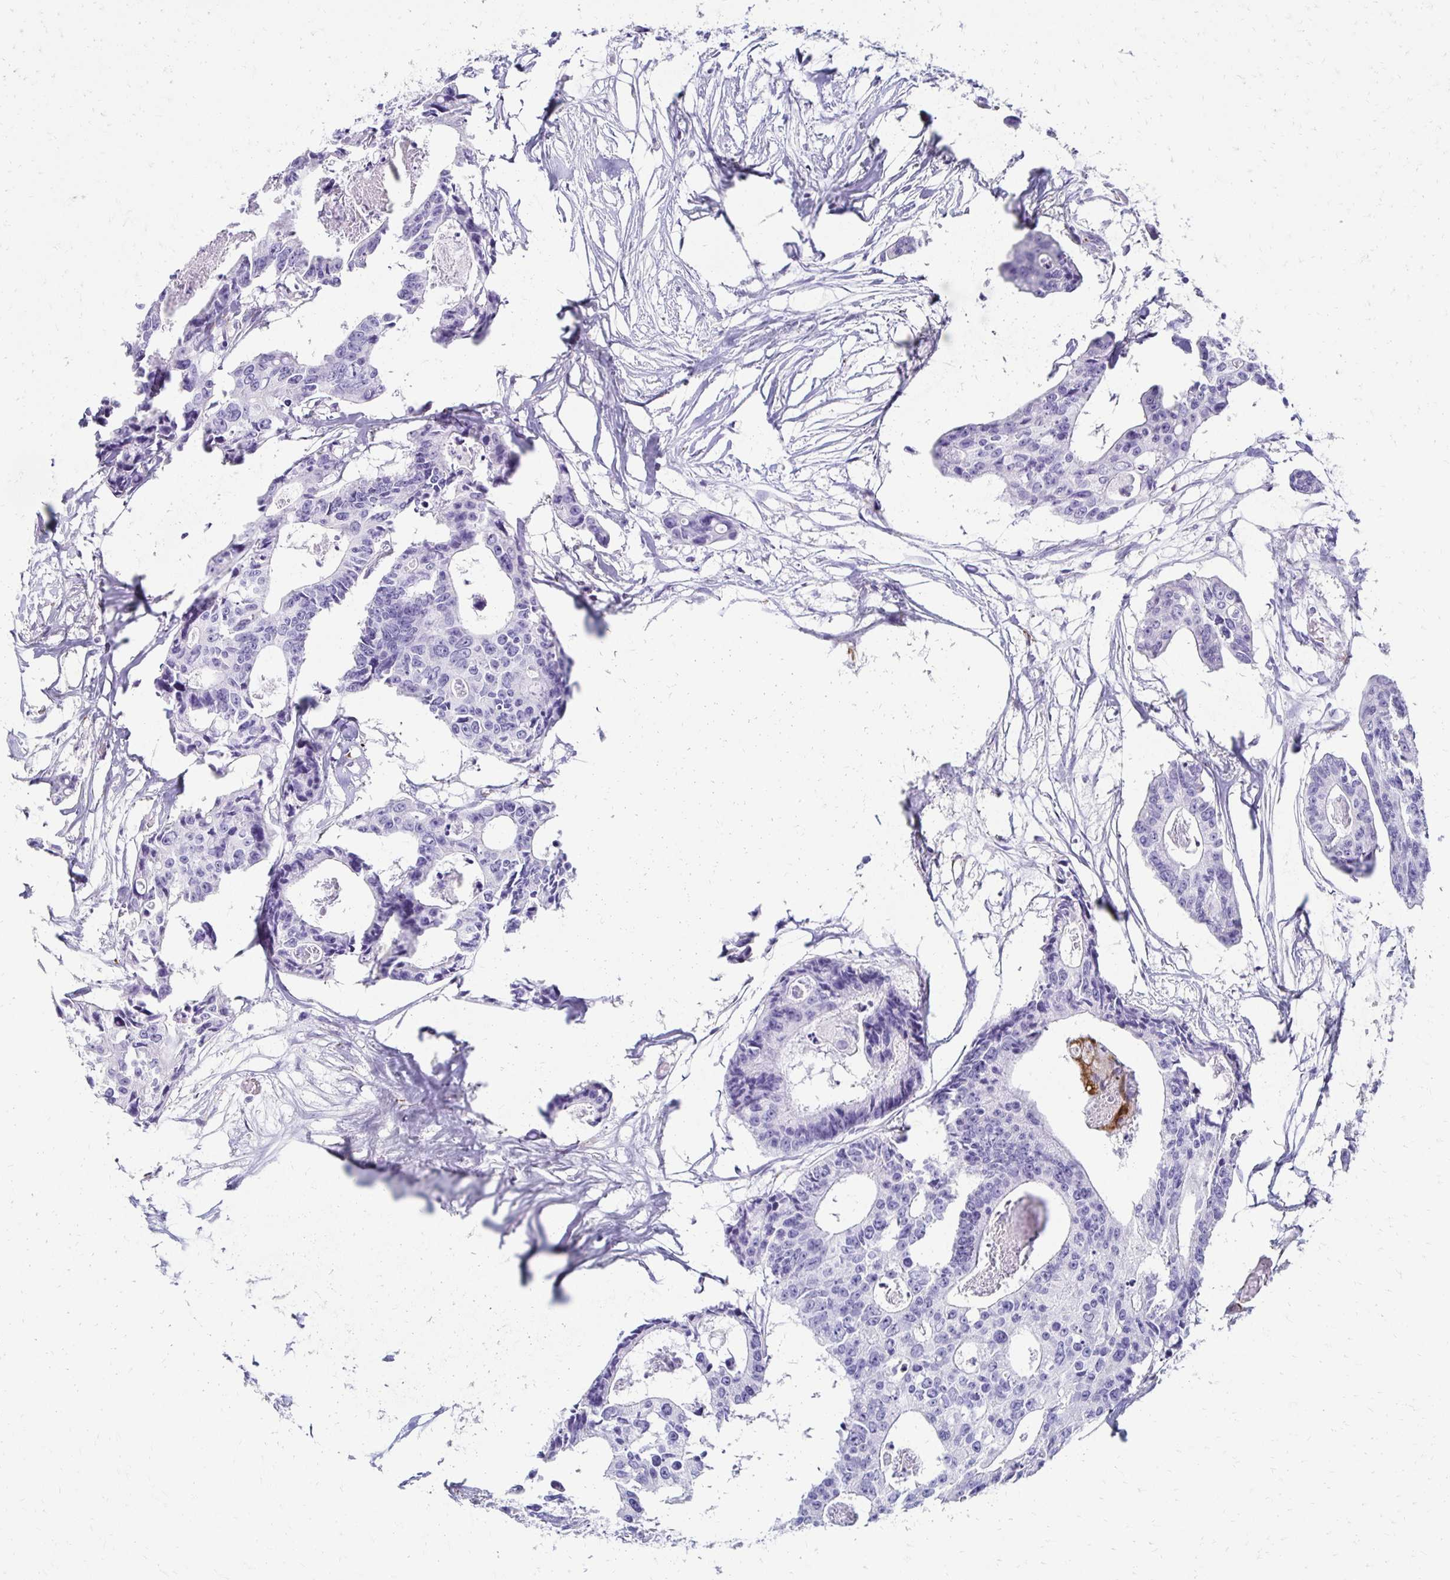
{"staining": {"intensity": "negative", "quantity": "none", "location": "none"}, "tissue": "colorectal cancer", "cell_type": "Tumor cells", "image_type": "cancer", "snomed": [{"axis": "morphology", "description": "Adenocarcinoma, NOS"}, {"axis": "topography", "description": "Rectum"}], "caption": "This is an immunohistochemistry (IHC) photomicrograph of human adenocarcinoma (colorectal). There is no staining in tumor cells.", "gene": "TMEM54", "patient": {"sex": "male", "age": 57}}